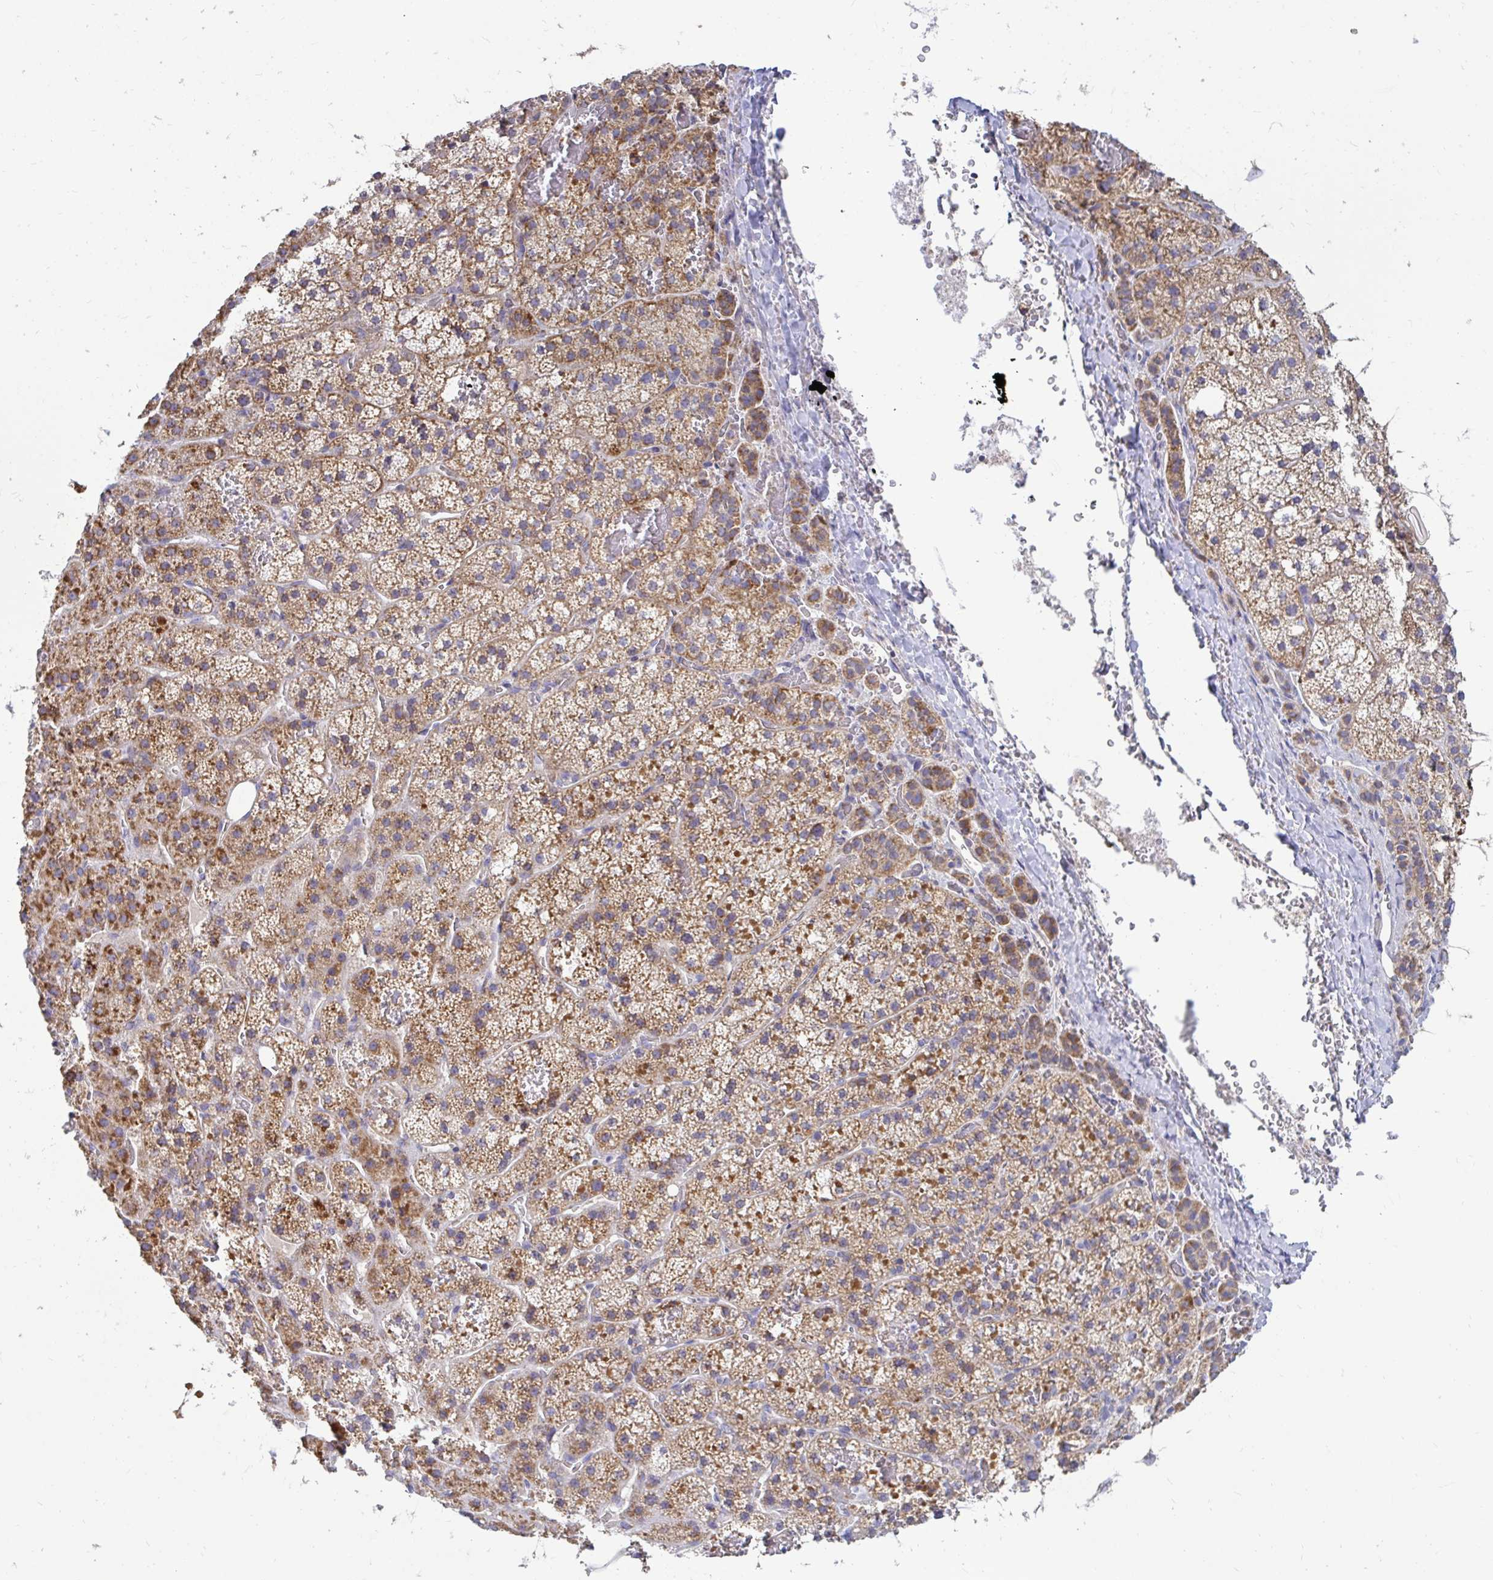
{"staining": {"intensity": "strong", "quantity": "25%-75%", "location": "cytoplasmic/membranous"}, "tissue": "adrenal gland", "cell_type": "Glandular cells", "image_type": "normal", "snomed": [{"axis": "morphology", "description": "Normal tissue, NOS"}, {"axis": "topography", "description": "Adrenal gland"}], "caption": "Brown immunohistochemical staining in normal adrenal gland reveals strong cytoplasmic/membranous staining in approximately 25%-75% of glandular cells.", "gene": "OR10R2", "patient": {"sex": "male", "age": 53}}